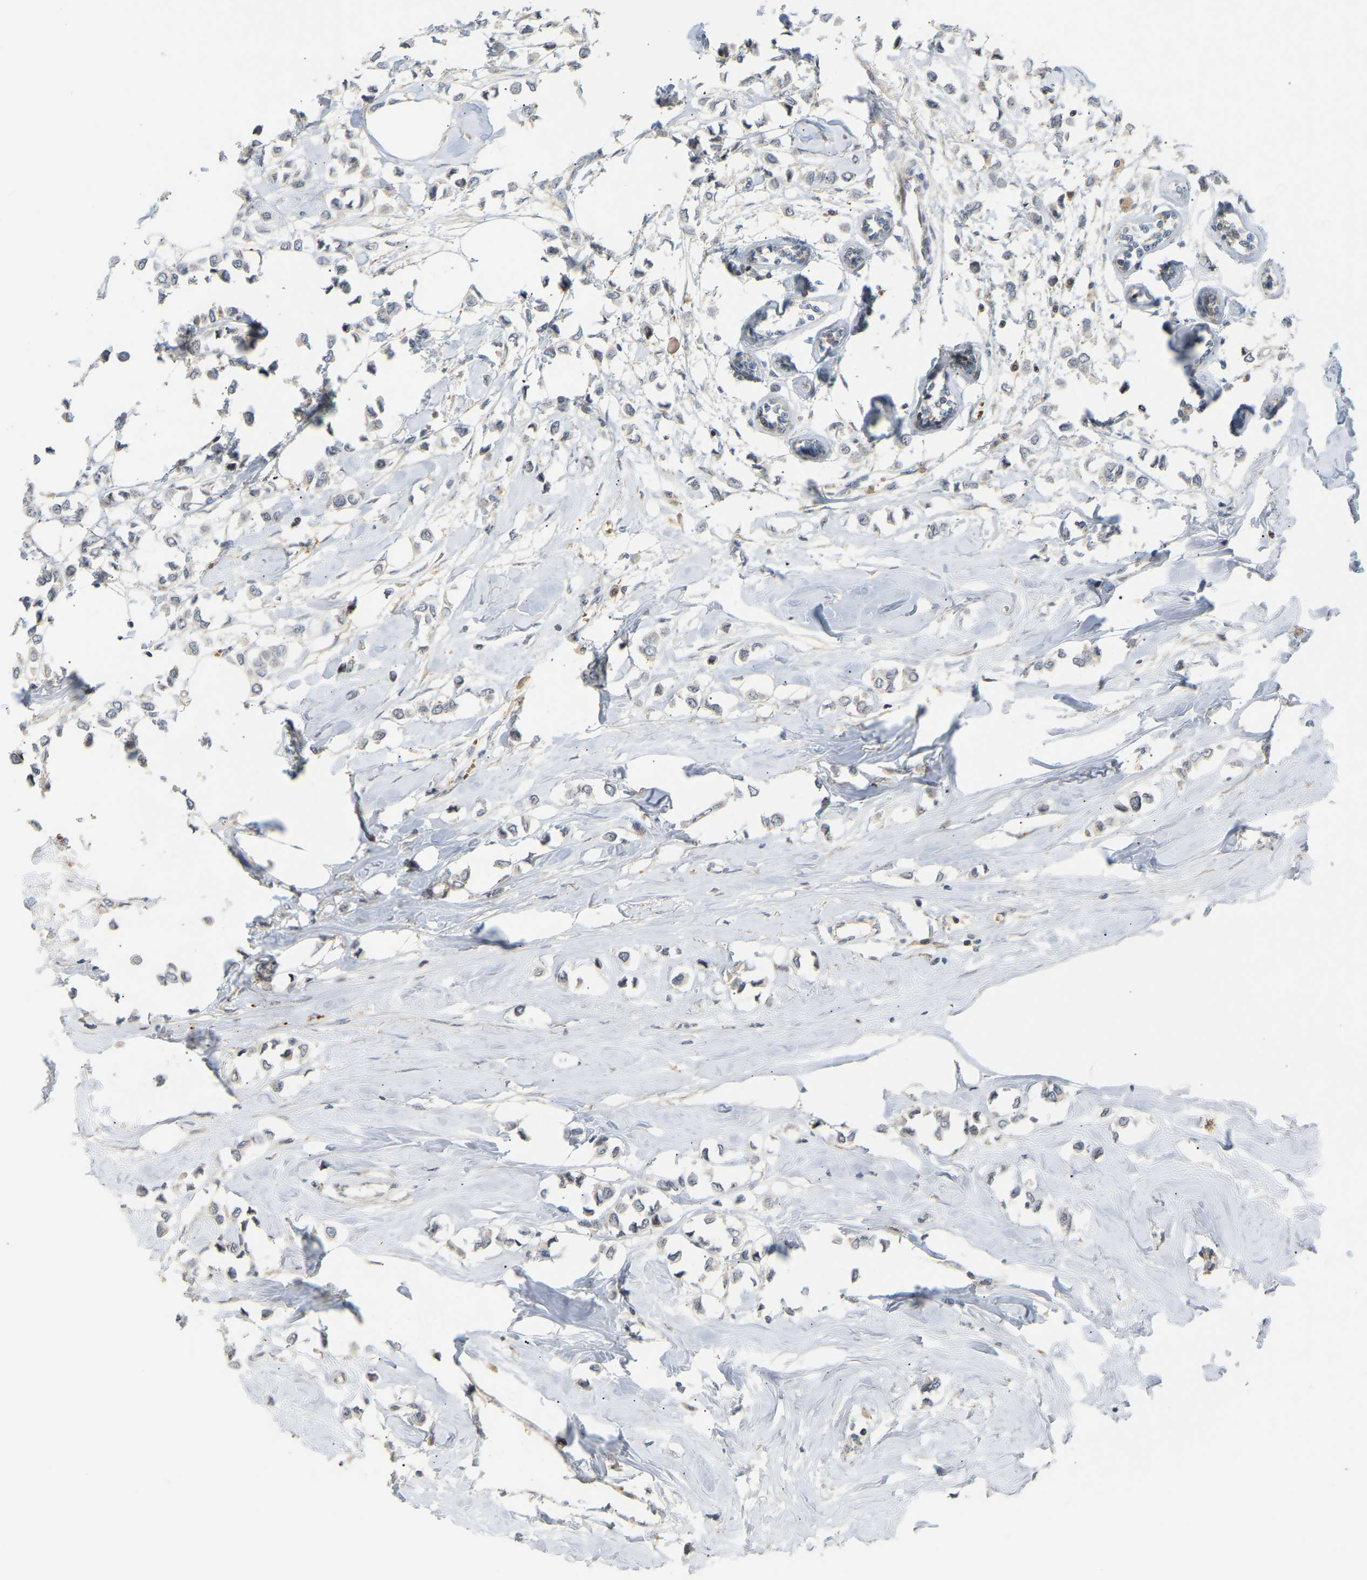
{"staining": {"intensity": "negative", "quantity": "none", "location": "none"}, "tissue": "breast cancer", "cell_type": "Tumor cells", "image_type": "cancer", "snomed": [{"axis": "morphology", "description": "Lobular carcinoma"}, {"axis": "topography", "description": "Breast"}], "caption": "Immunohistochemical staining of breast cancer (lobular carcinoma) demonstrates no significant positivity in tumor cells.", "gene": "POGLUT2", "patient": {"sex": "female", "age": 51}}